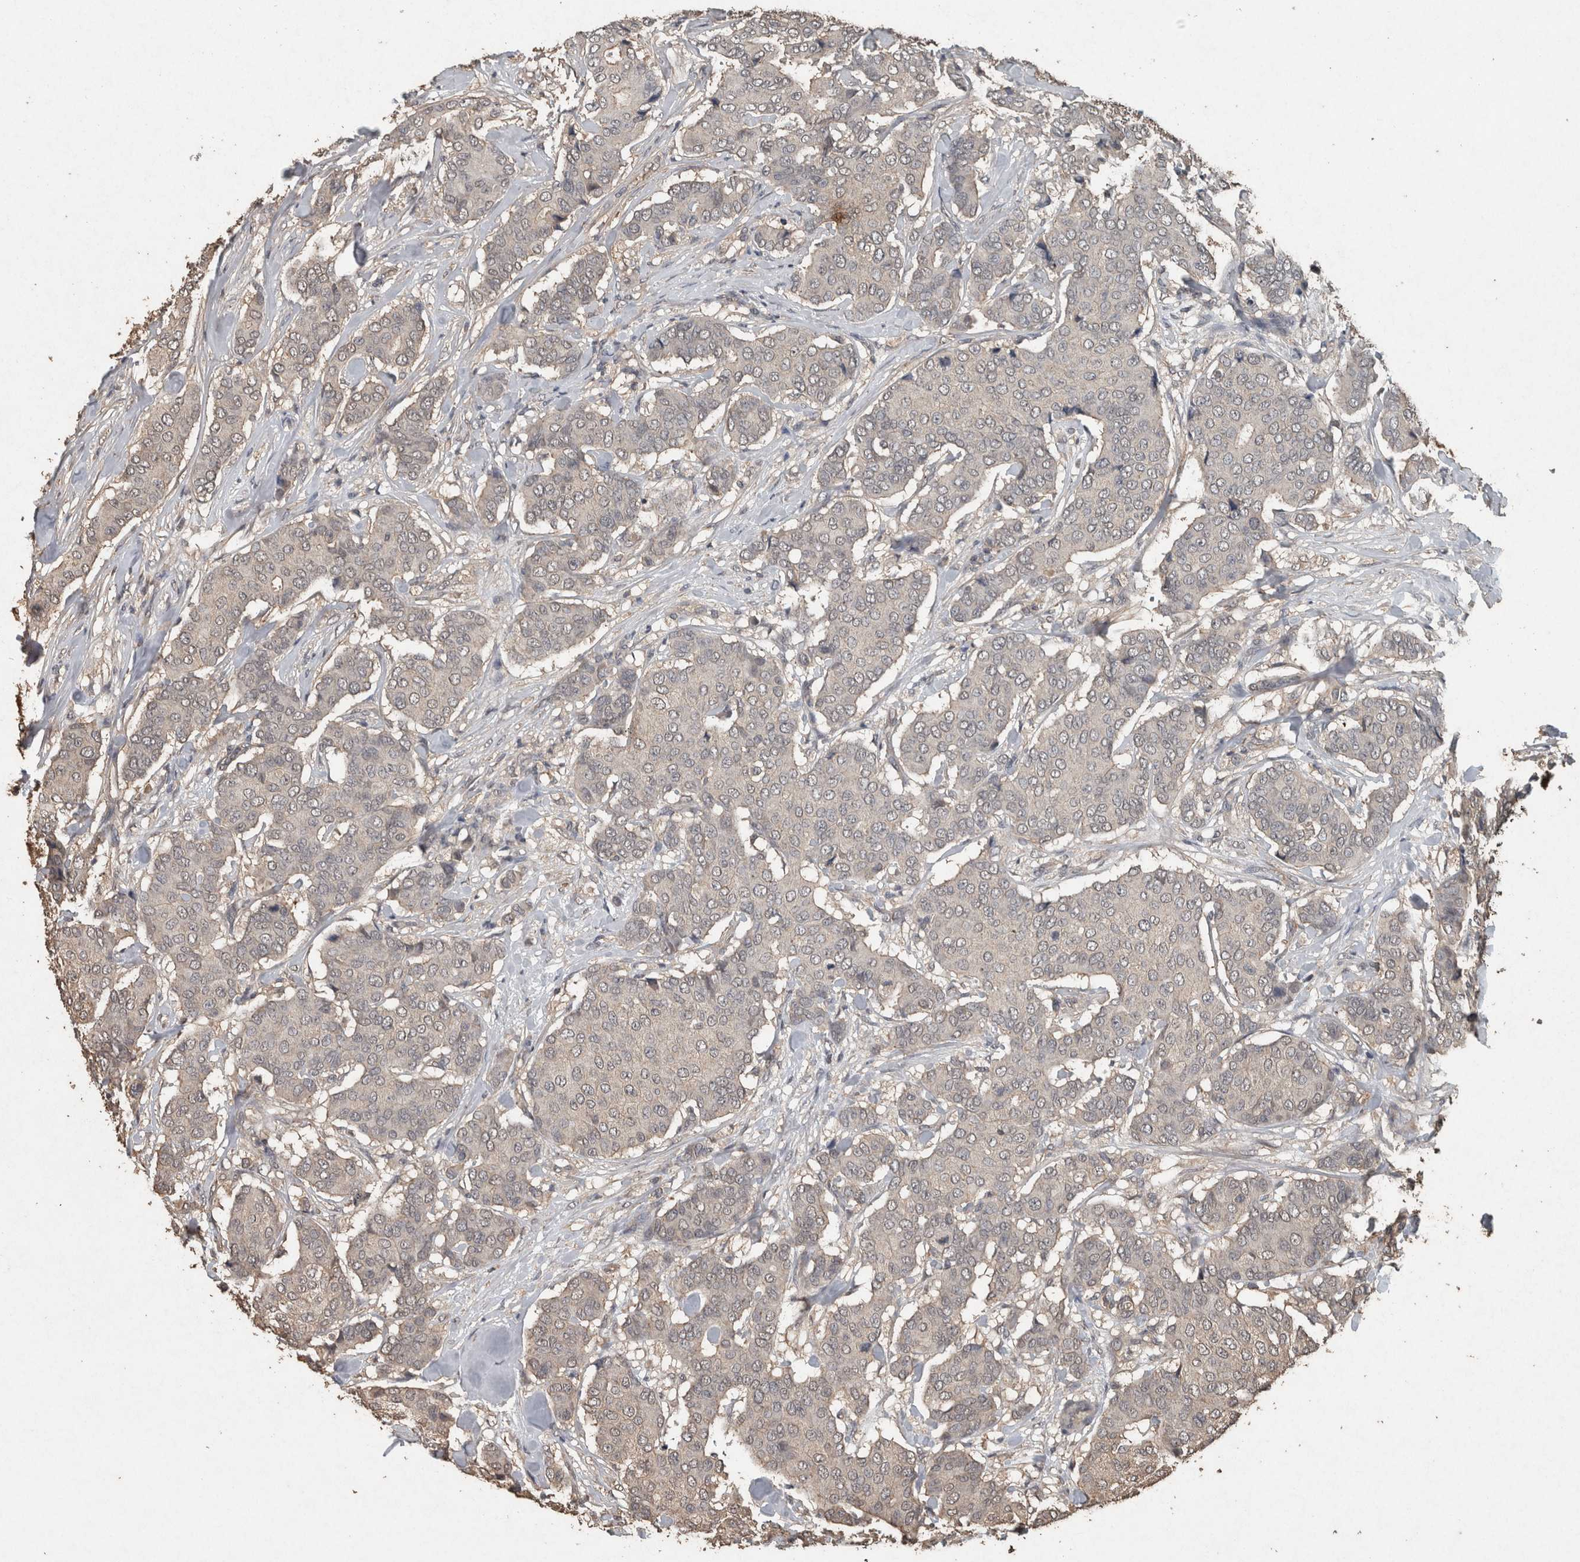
{"staining": {"intensity": "weak", "quantity": "<25%", "location": "cytoplasmic/membranous"}, "tissue": "breast cancer", "cell_type": "Tumor cells", "image_type": "cancer", "snomed": [{"axis": "morphology", "description": "Duct carcinoma"}, {"axis": "topography", "description": "Breast"}], "caption": "DAB (3,3'-diaminobenzidine) immunohistochemical staining of breast cancer (infiltrating ductal carcinoma) demonstrates no significant staining in tumor cells. Brightfield microscopy of immunohistochemistry stained with DAB (3,3'-diaminobenzidine) (brown) and hematoxylin (blue), captured at high magnification.", "gene": "FGFRL1", "patient": {"sex": "female", "age": 75}}